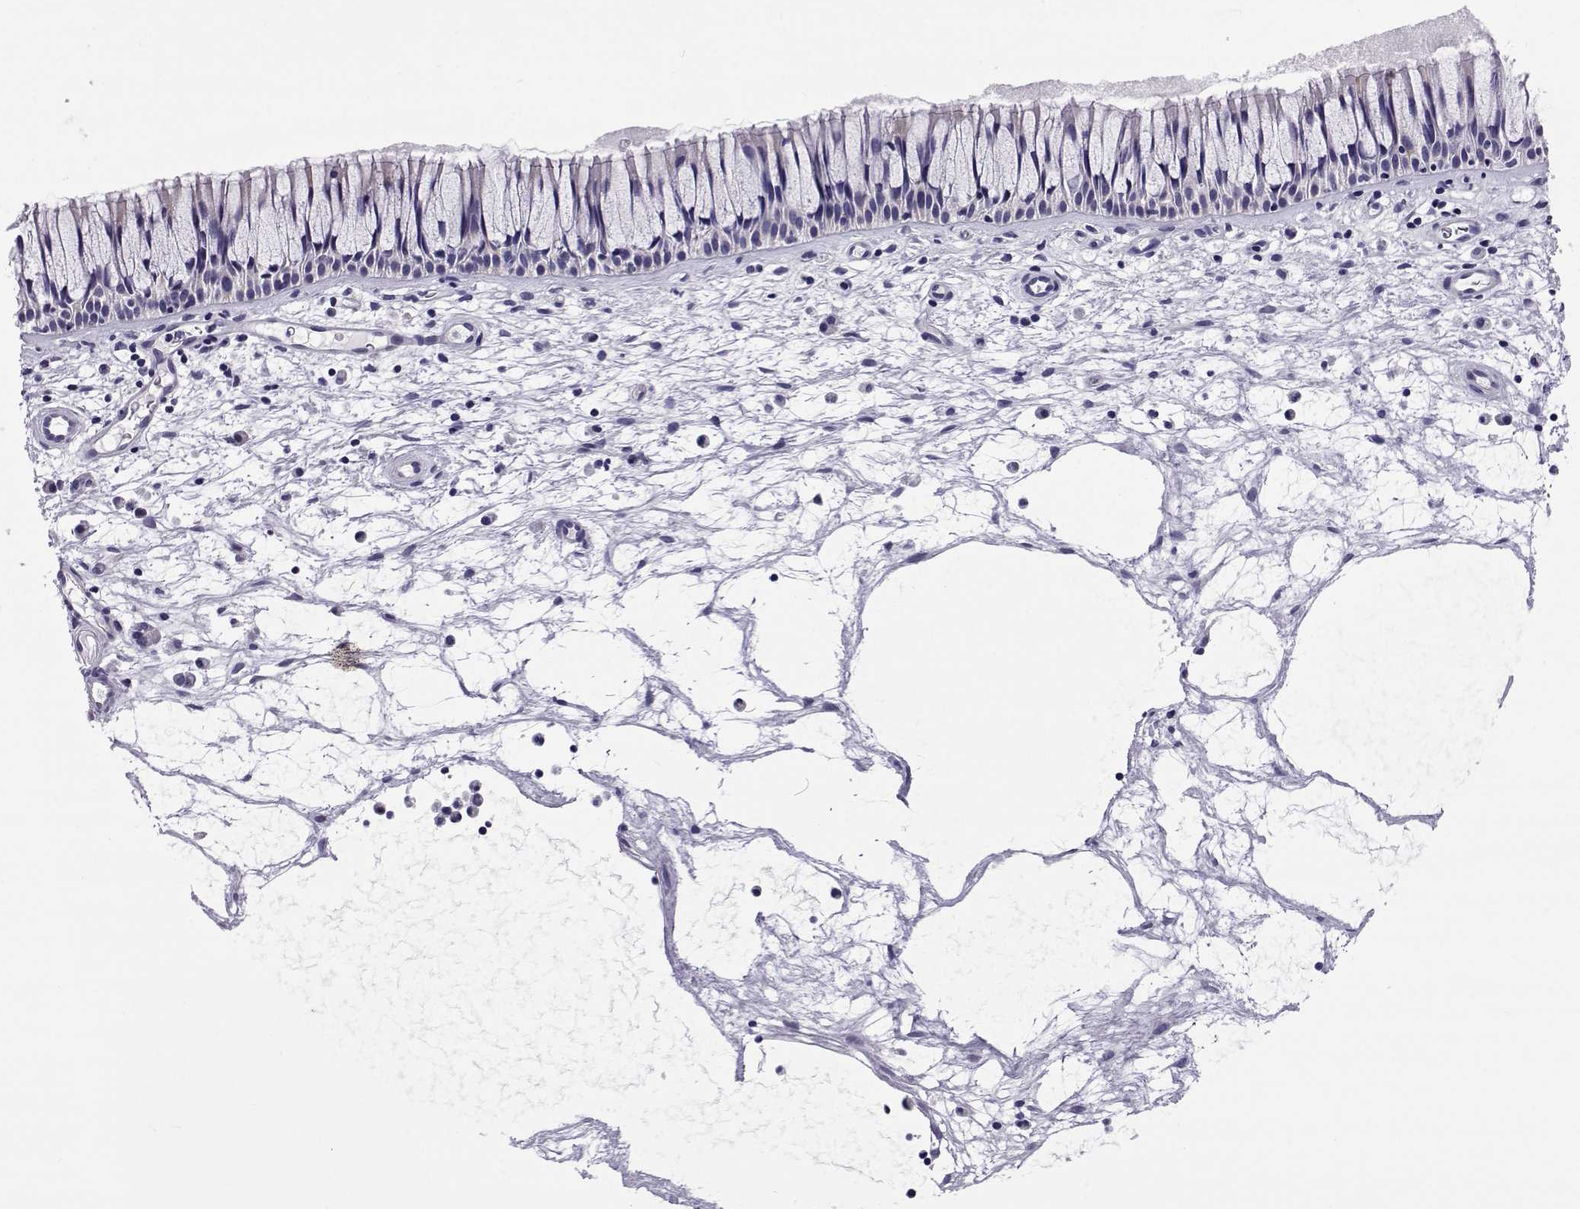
{"staining": {"intensity": "negative", "quantity": "none", "location": "none"}, "tissue": "nasopharynx", "cell_type": "Respiratory epithelial cells", "image_type": "normal", "snomed": [{"axis": "morphology", "description": "Normal tissue, NOS"}, {"axis": "topography", "description": "Nasopharynx"}], "caption": "High power microscopy image of an IHC micrograph of benign nasopharynx, revealing no significant staining in respiratory epithelial cells. (DAB immunohistochemistry visualized using brightfield microscopy, high magnification).", "gene": "COL22A1", "patient": {"sex": "male", "age": 51}}